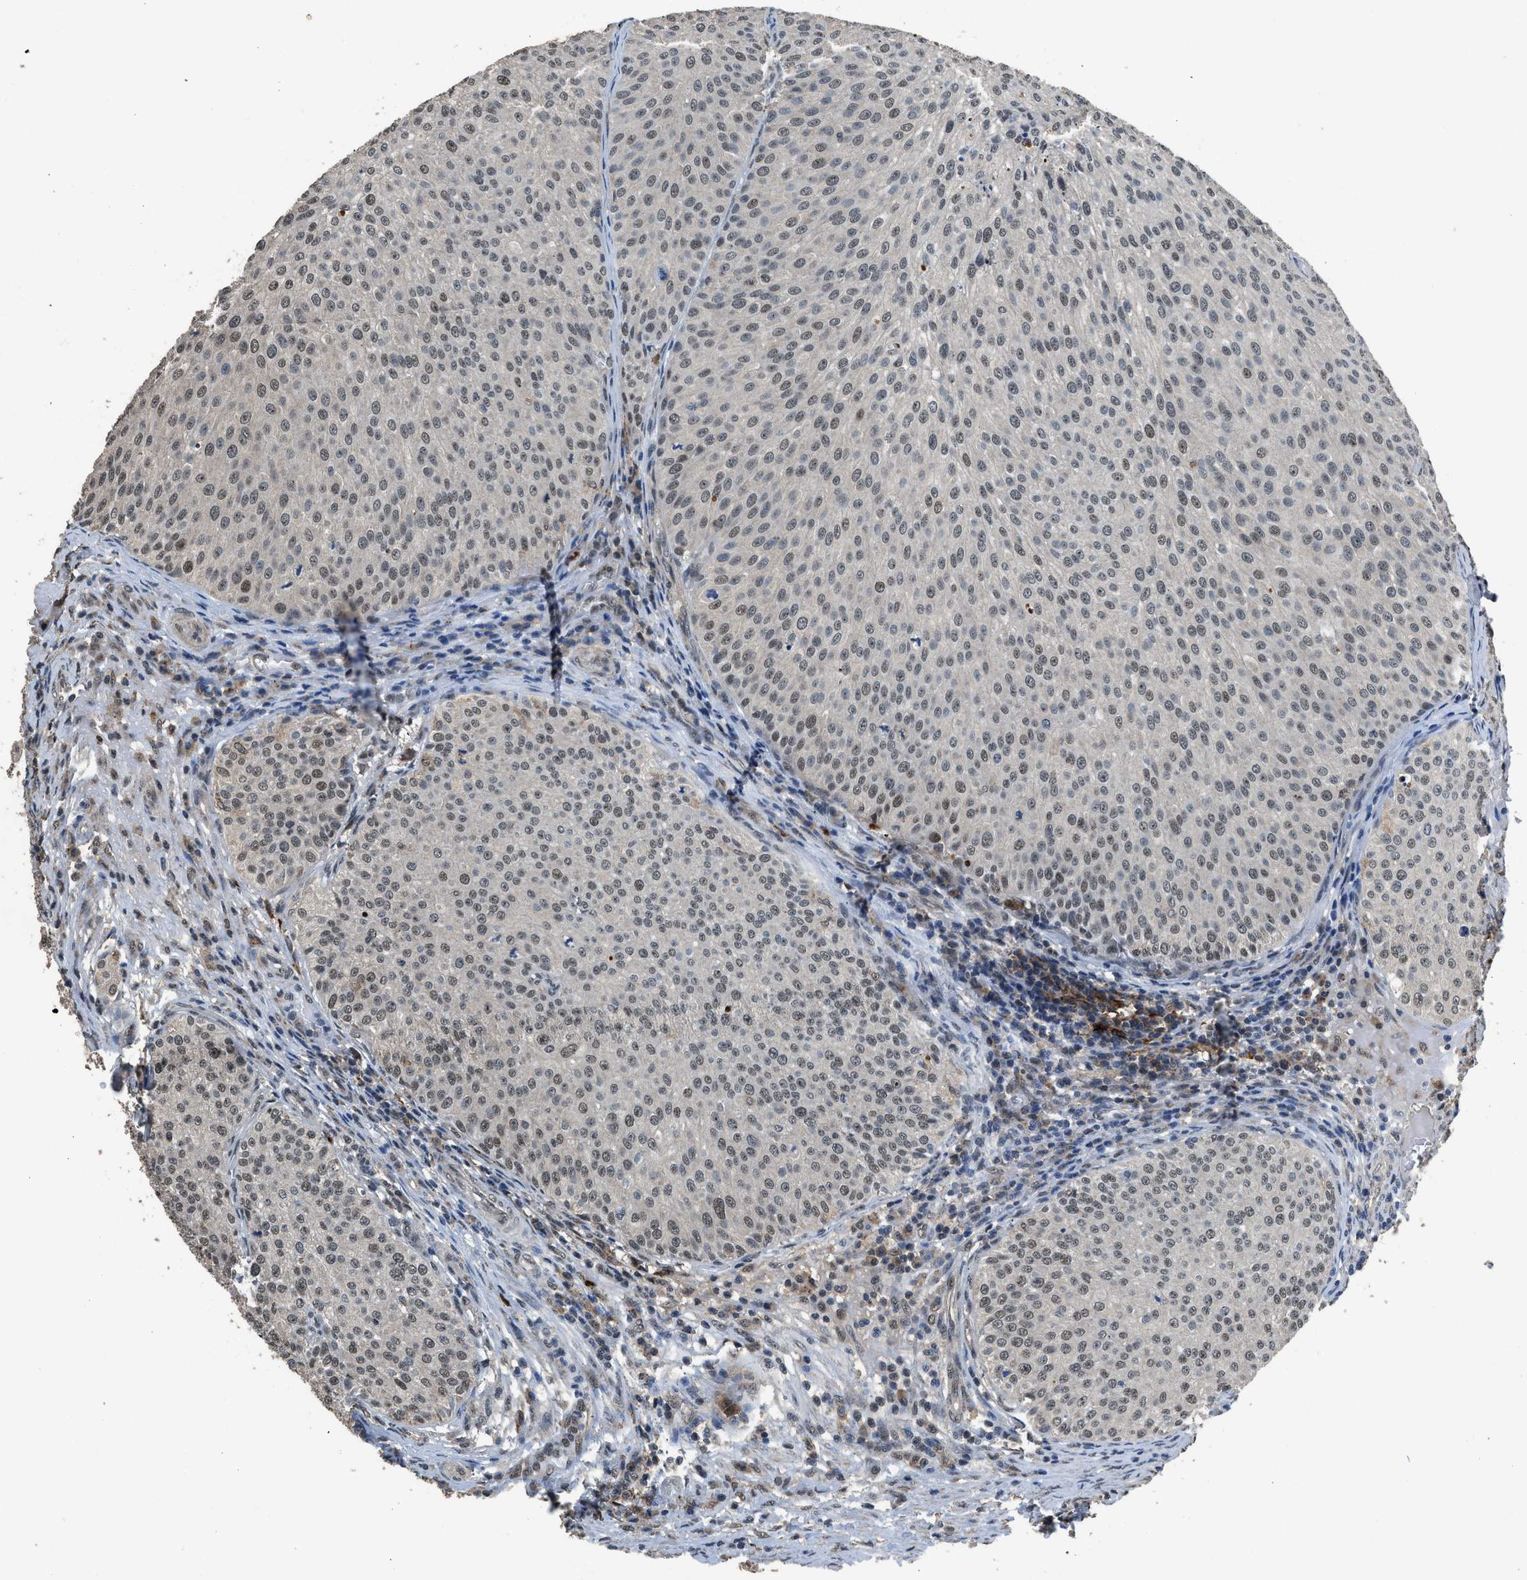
{"staining": {"intensity": "weak", "quantity": ">75%", "location": "nuclear"}, "tissue": "urothelial cancer", "cell_type": "Tumor cells", "image_type": "cancer", "snomed": [{"axis": "morphology", "description": "Urothelial carcinoma, Low grade"}, {"axis": "topography", "description": "Smooth muscle"}, {"axis": "topography", "description": "Urinary bladder"}], "caption": "Weak nuclear protein staining is present in about >75% of tumor cells in urothelial cancer.", "gene": "SLC15A4", "patient": {"sex": "male", "age": 60}}